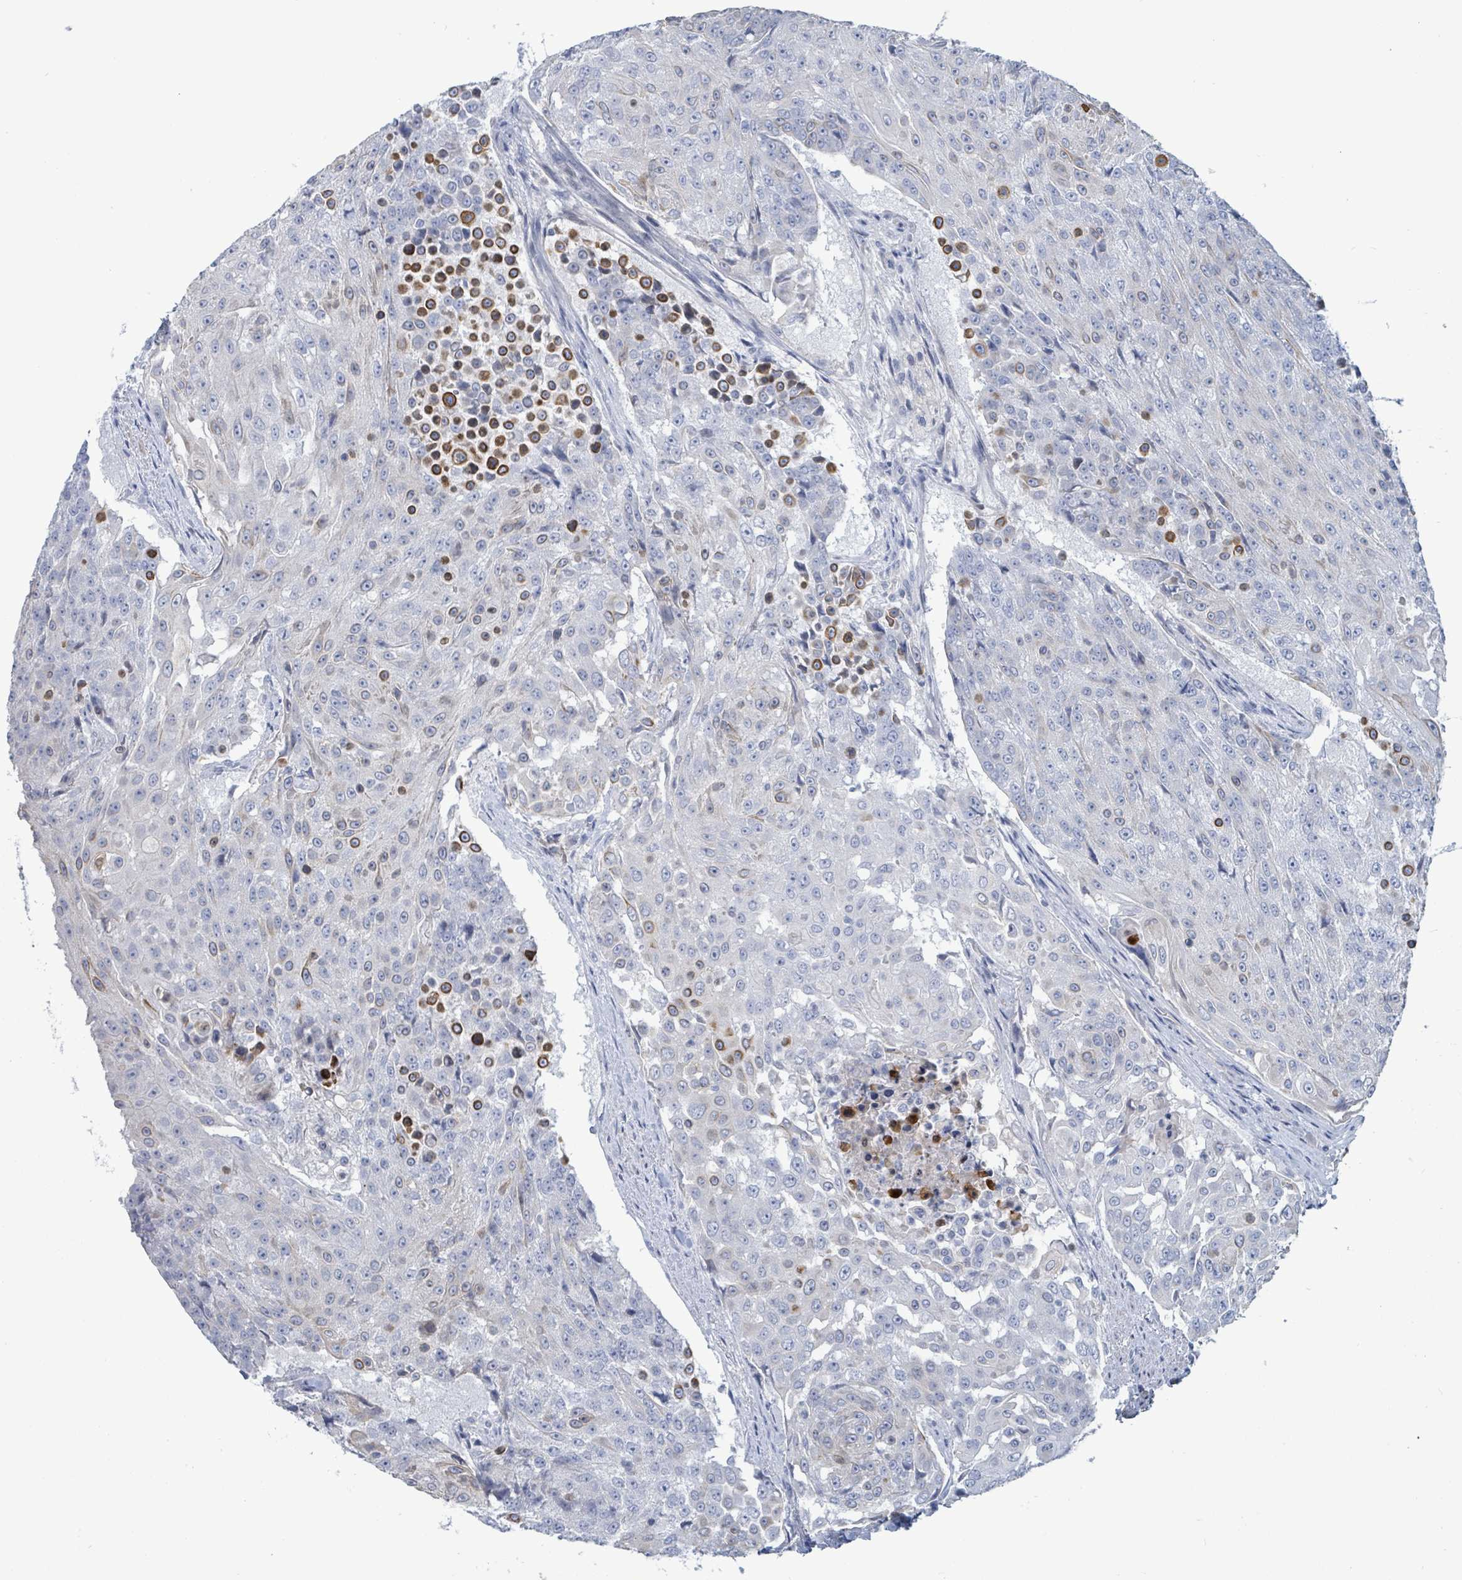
{"staining": {"intensity": "strong", "quantity": "<25%", "location": "cytoplasmic/membranous"}, "tissue": "urothelial cancer", "cell_type": "Tumor cells", "image_type": "cancer", "snomed": [{"axis": "morphology", "description": "Urothelial carcinoma, High grade"}, {"axis": "topography", "description": "Urinary bladder"}], "caption": "High-power microscopy captured an immunohistochemistry (IHC) micrograph of high-grade urothelial carcinoma, revealing strong cytoplasmic/membranous expression in about <25% of tumor cells.", "gene": "NTN3", "patient": {"sex": "female", "age": 63}}